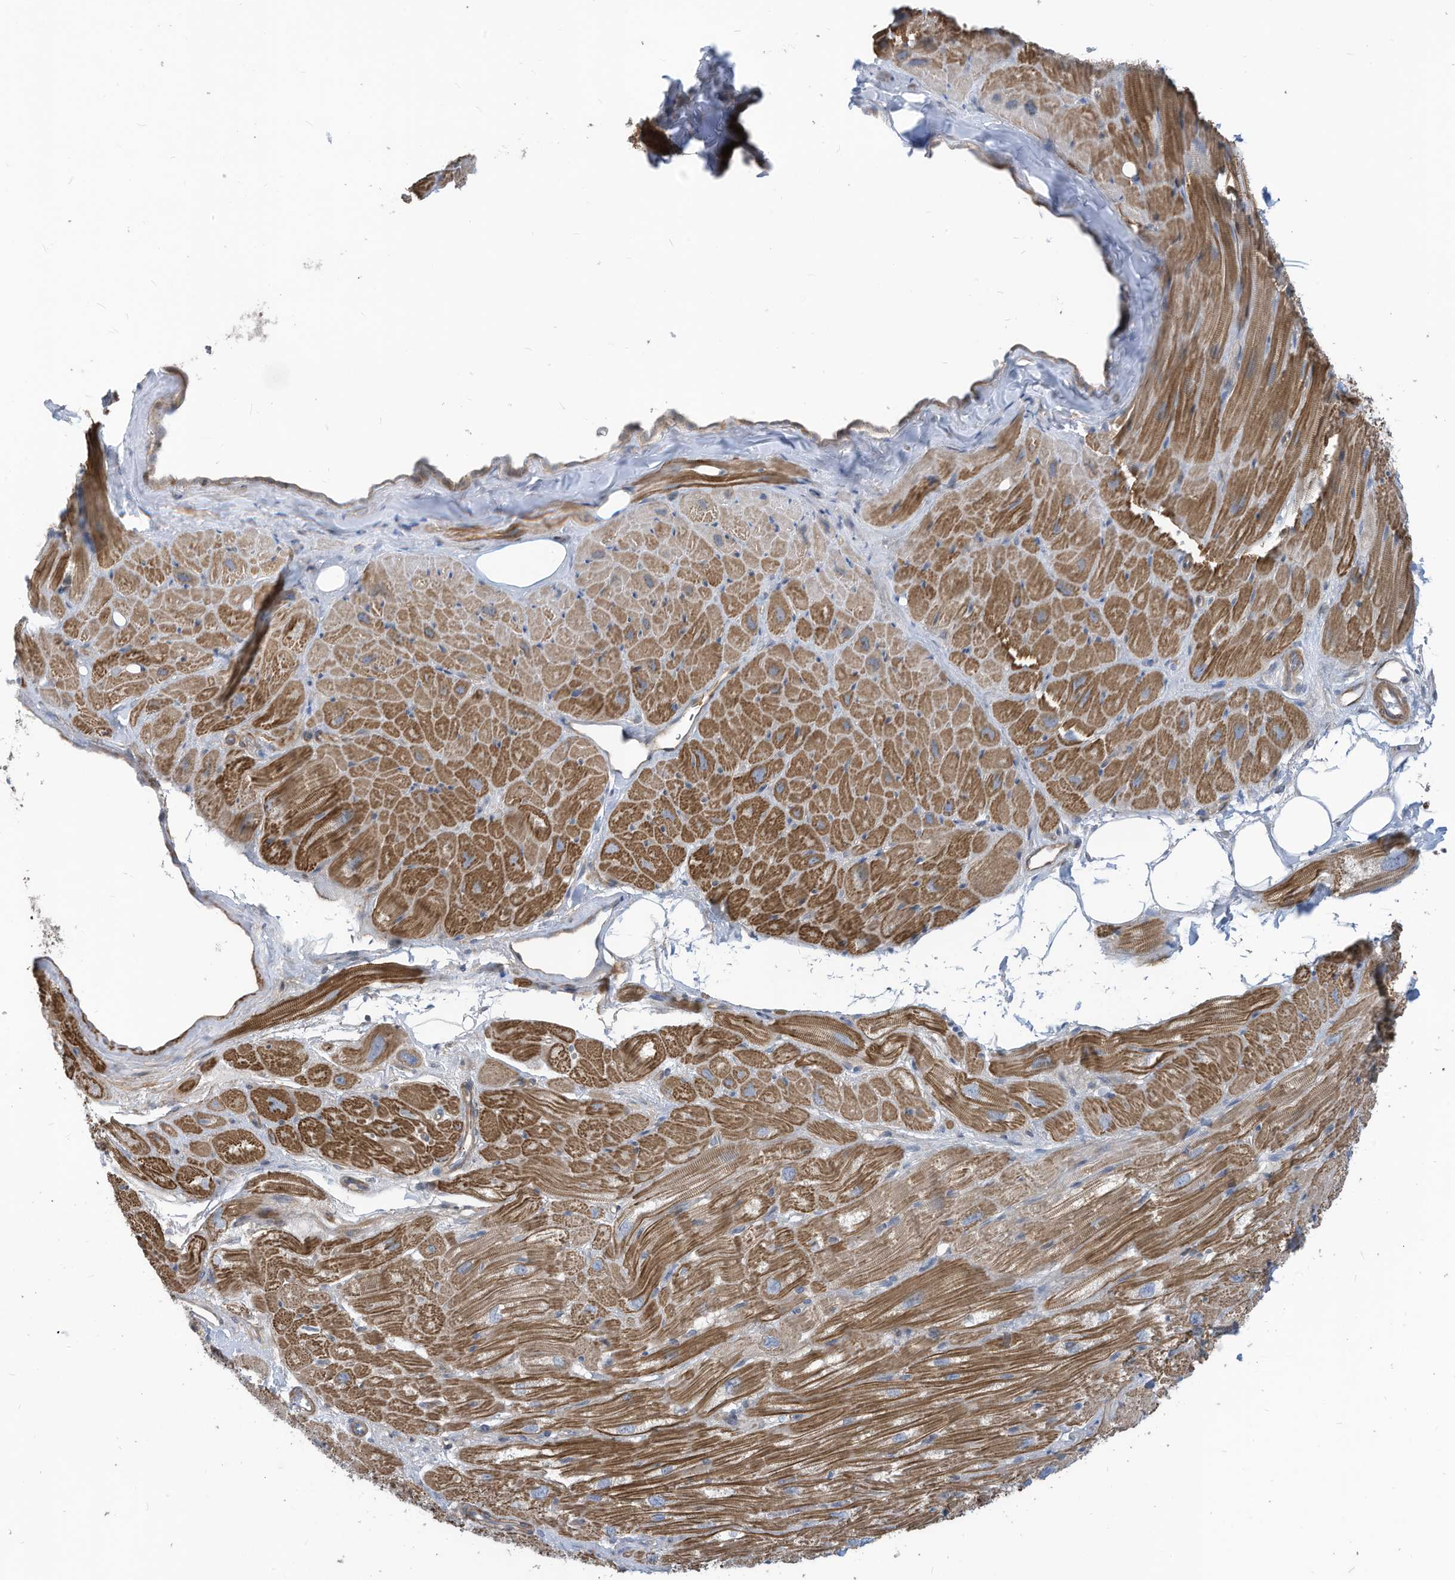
{"staining": {"intensity": "moderate", "quantity": "25%-75%", "location": "cytoplasmic/membranous"}, "tissue": "heart muscle", "cell_type": "Cardiomyocytes", "image_type": "normal", "snomed": [{"axis": "morphology", "description": "Normal tissue, NOS"}, {"axis": "topography", "description": "Heart"}], "caption": "High-power microscopy captured an IHC micrograph of normal heart muscle, revealing moderate cytoplasmic/membranous staining in approximately 25%-75% of cardiomyocytes.", "gene": "GPATCH3", "patient": {"sex": "male", "age": 50}}